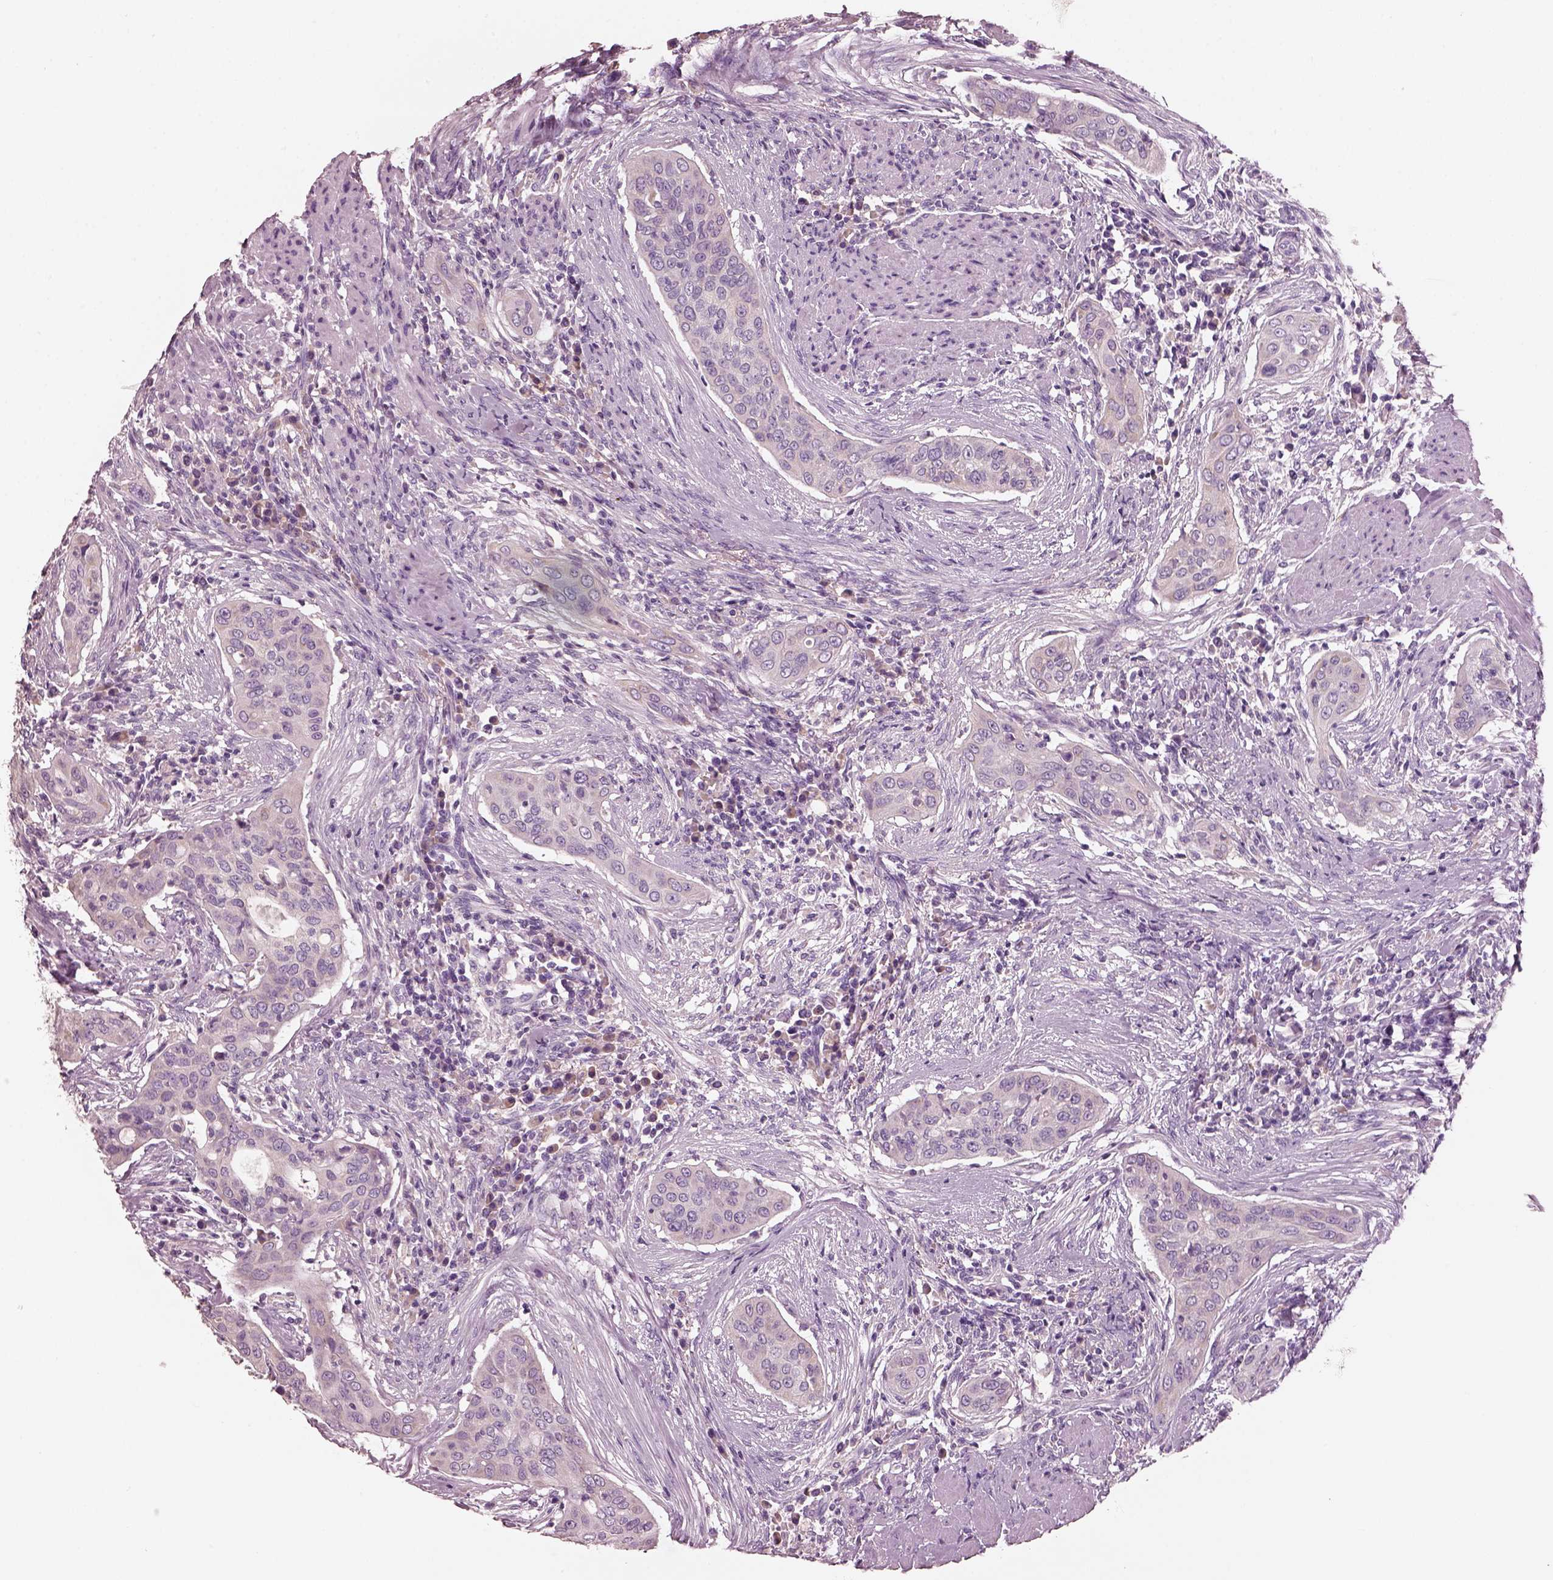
{"staining": {"intensity": "negative", "quantity": "none", "location": "none"}, "tissue": "urothelial cancer", "cell_type": "Tumor cells", "image_type": "cancer", "snomed": [{"axis": "morphology", "description": "Urothelial carcinoma, High grade"}, {"axis": "topography", "description": "Urinary bladder"}], "caption": "An image of human urothelial cancer is negative for staining in tumor cells.", "gene": "PNOC", "patient": {"sex": "male", "age": 82}}